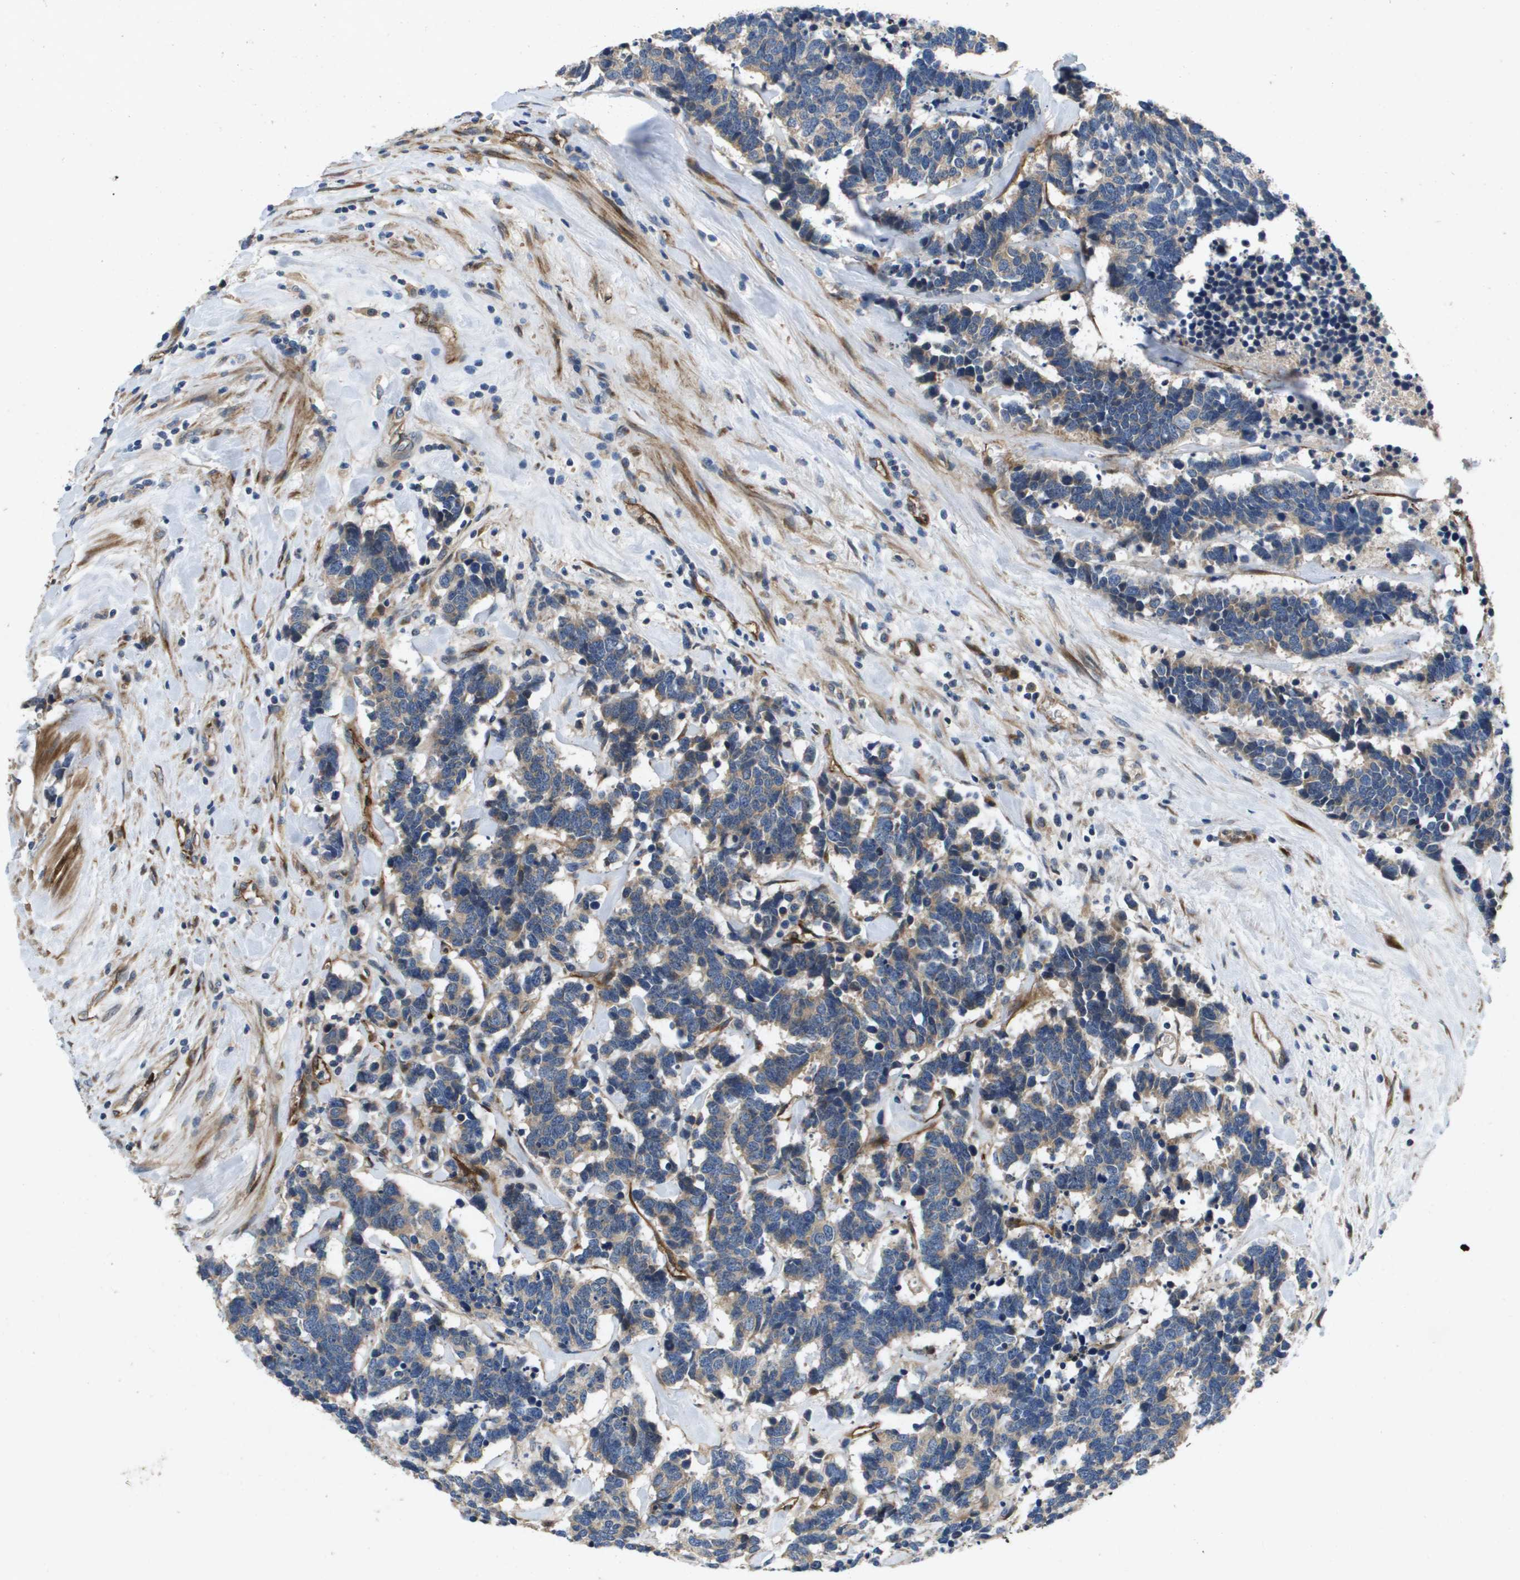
{"staining": {"intensity": "weak", "quantity": "25%-75%", "location": "cytoplasmic/membranous"}, "tissue": "carcinoid", "cell_type": "Tumor cells", "image_type": "cancer", "snomed": [{"axis": "morphology", "description": "Carcinoma, NOS"}, {"axis": "morphology", "description": "Carcinoid, malignant, NOS"}, {"axis": "topography", "description": "Urinary bladder"}], "caption": "Immunohistochemical staining of human carcinoid exhibits low levels of weak cytoplasmic/membranous expression in about 25%-75% of tumor cells.", "gene": "ENTPD2", "patient": {"sex": "male", "age": 57}}